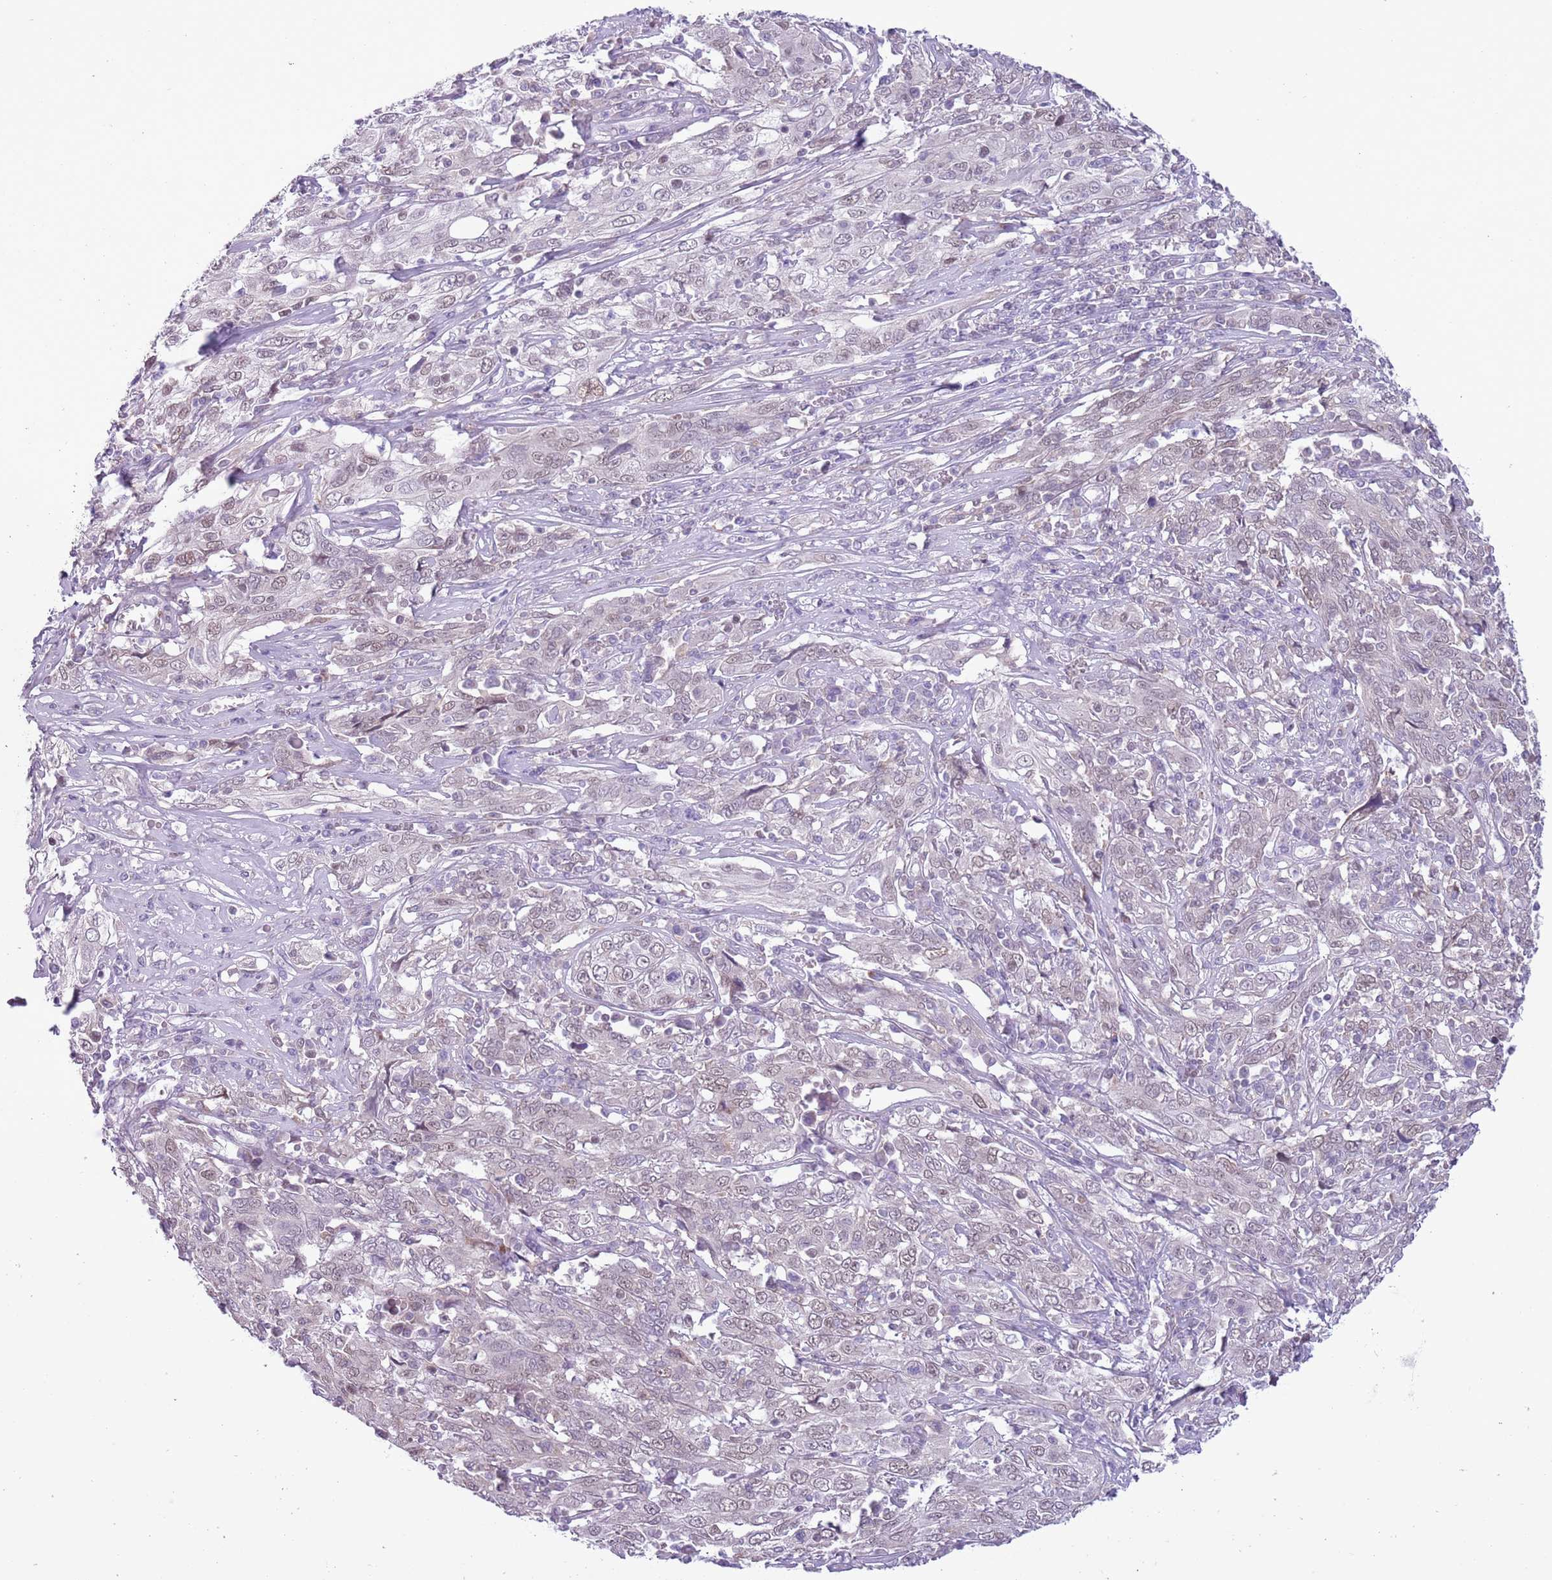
{"staining": {"intensity": "weak", "quantity": "<25%", "location": "nuclear"}, "tissue": "cervical cancer", "cell_type": "Tumor cells", "image_type": "cancer", "snomed": [{"axis": "morphology", "description": "Squamous cell carcinoma, NOS"}, {"axis": "topography", "description": "Cervix"}], "caption": "Immunohistochemical staining of human cervical squamous cell carcinoma shows no significant positivity in tumor cells. Brightfield microscopy of immunohistochemistry (IHC) stained with DAB (3,3'-diaminobenzidine) (brown) and hematoxylin (blue), captured at high magnification.", "gene": "ZNF576", "patient": {"sex": "female", "age": 46}}